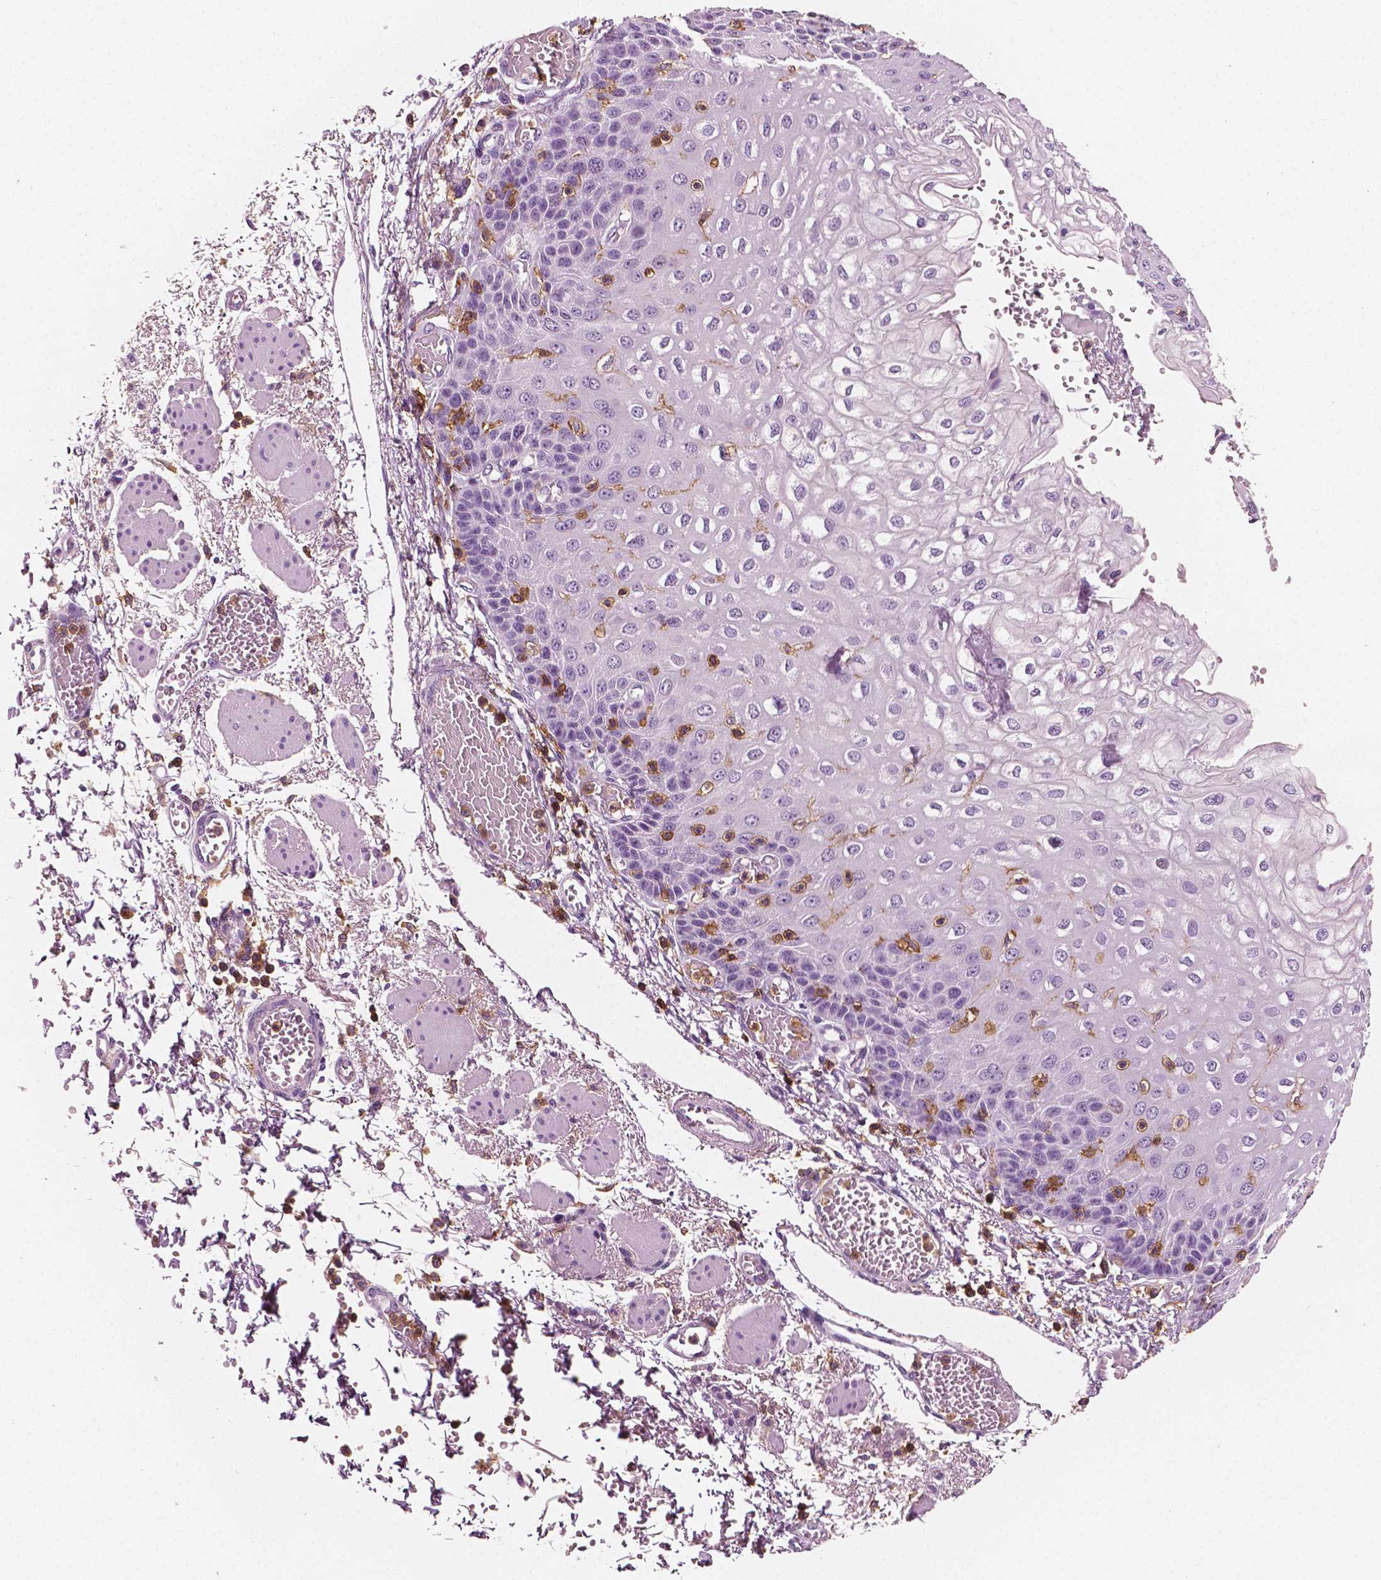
{"staining": {"intensity": "negative", "quantity": "none", "location": "none"}, "tissue": "esophagus", "cell_type": "Squamous epithelial cells", "image_type": "normal", "snomed": [{"axis": "morphology", "description": "Normal tissue, NOS"}, {"axis": "morphology", "description": "Adenocarcinoma, NOS"}, {"axis": "topography", "description": "Esophagus"}], "caption": "High magnification brightfield microscopy of benign esophagus stained with DAB (brown) and counterstained with hematoxylin (blue): squamous epithelial cells show no significant expression.", "gene": "PTPRC", "patient": {"sex": "male", "age": 81}}